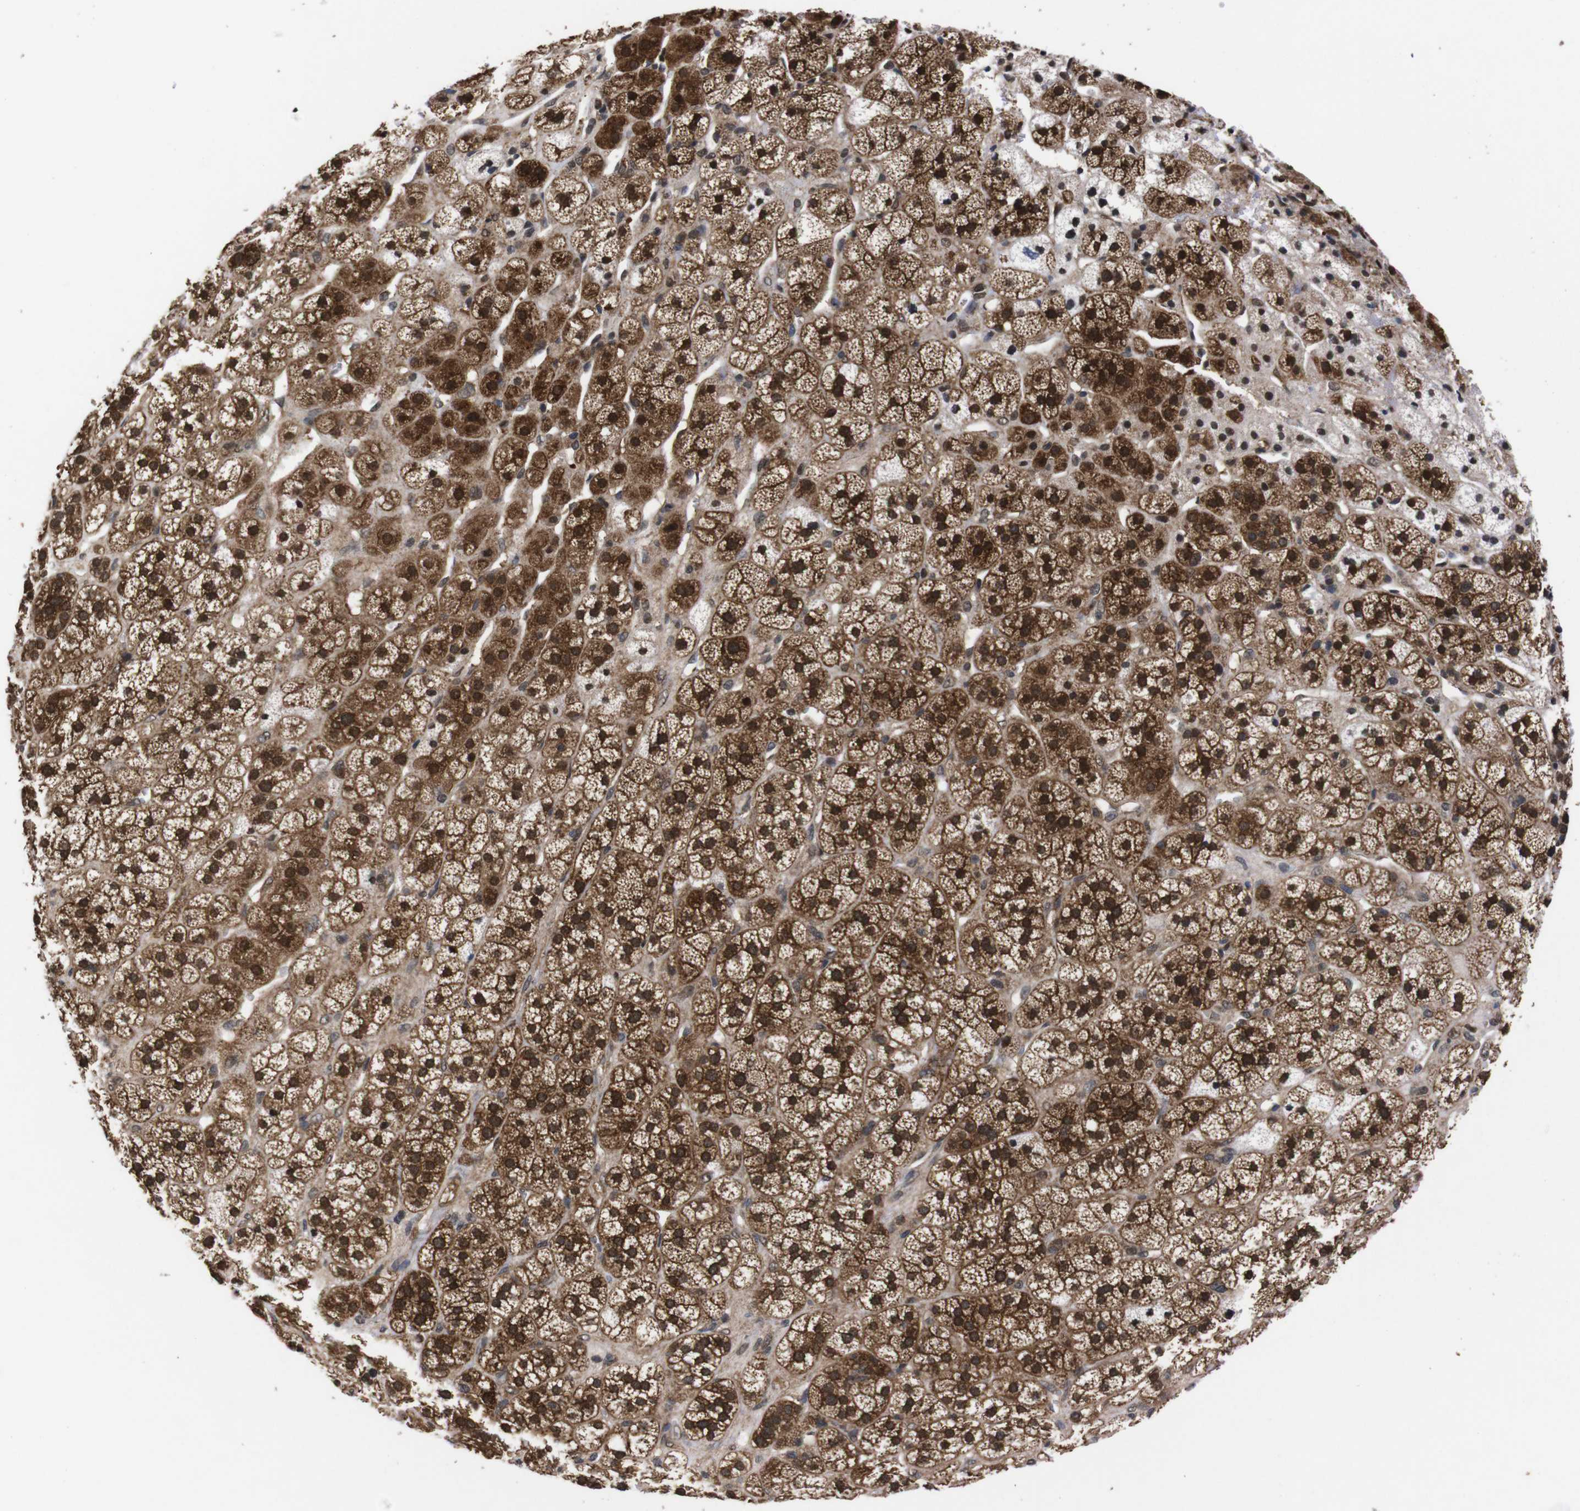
{"staining": {"intensity": "strong", "quantity": ">75%", "location": "cytoplasmic/membranous,nuclear"}, "tissue": "adrenal gland", "cell_type": "Glandular cells", "image_type": "normal", "snomed": [{"axis": "morphology", "description": "Normal tissue, NOS"}, {"axis": "topography", "description": "Adrenal gland"}], "caption": "Strong cytoplasmic/membranous,nuclear staining for a protein is present in about >75% of glandular cells of benign adrenal gland using immunohistochemistry (IHC).", "gene": "UBQLN2", "patient": {"sex": "male", "age": 56}}